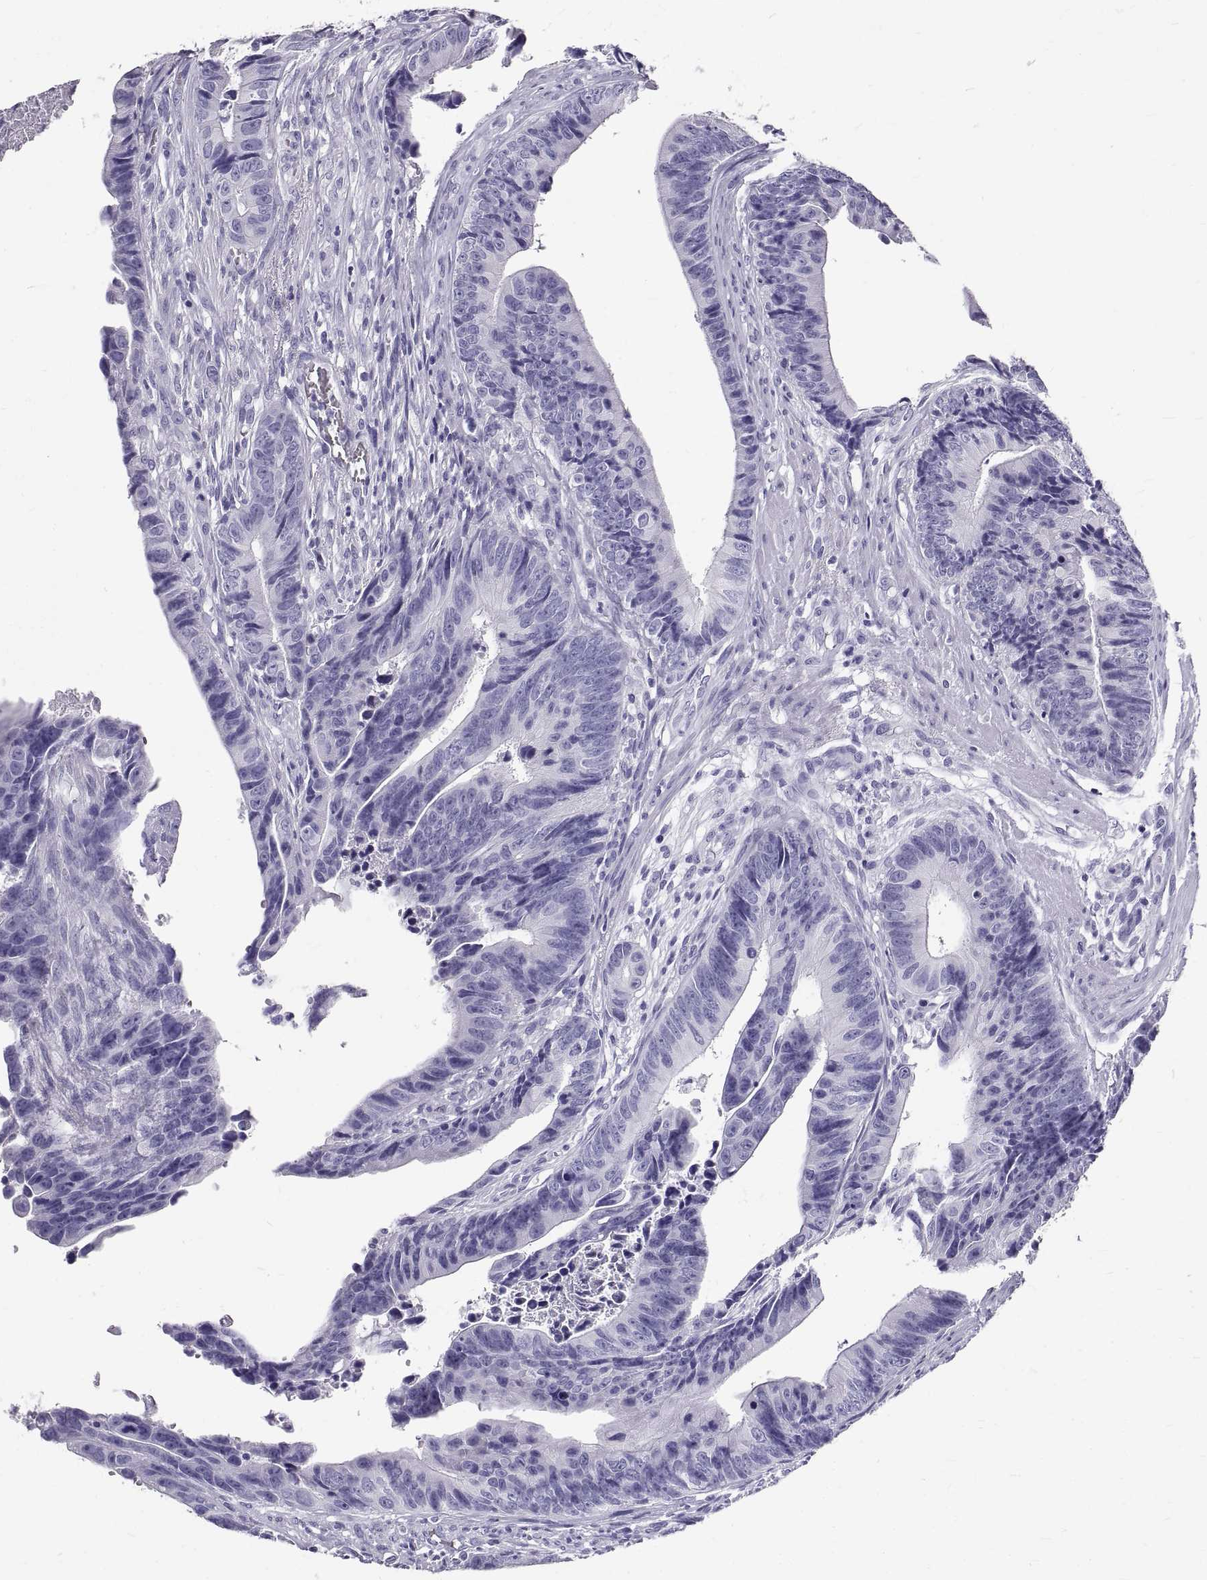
{"staining": {"intensity": "negative", "quantity": "none", "location": "none"}, "tissue": "colorectal cancer", "cell_type": "Tumor cells", "image_type": "cancer", "snomed": [{"axis": "morphology", "description": "Adenocarcinoma, NOS"}, {"axis": "topography", "description": "Colon"}], "caption": "An image of adenocarcinoma (colorectal) stained for a protein demonstrates no brown staining in tumor cells. (DAB (3,3'-diaminobenzidine) immunohistochemistry, high magnification).", "gene": "GNG12", "patient": {"sex": "female", "age": 87}}